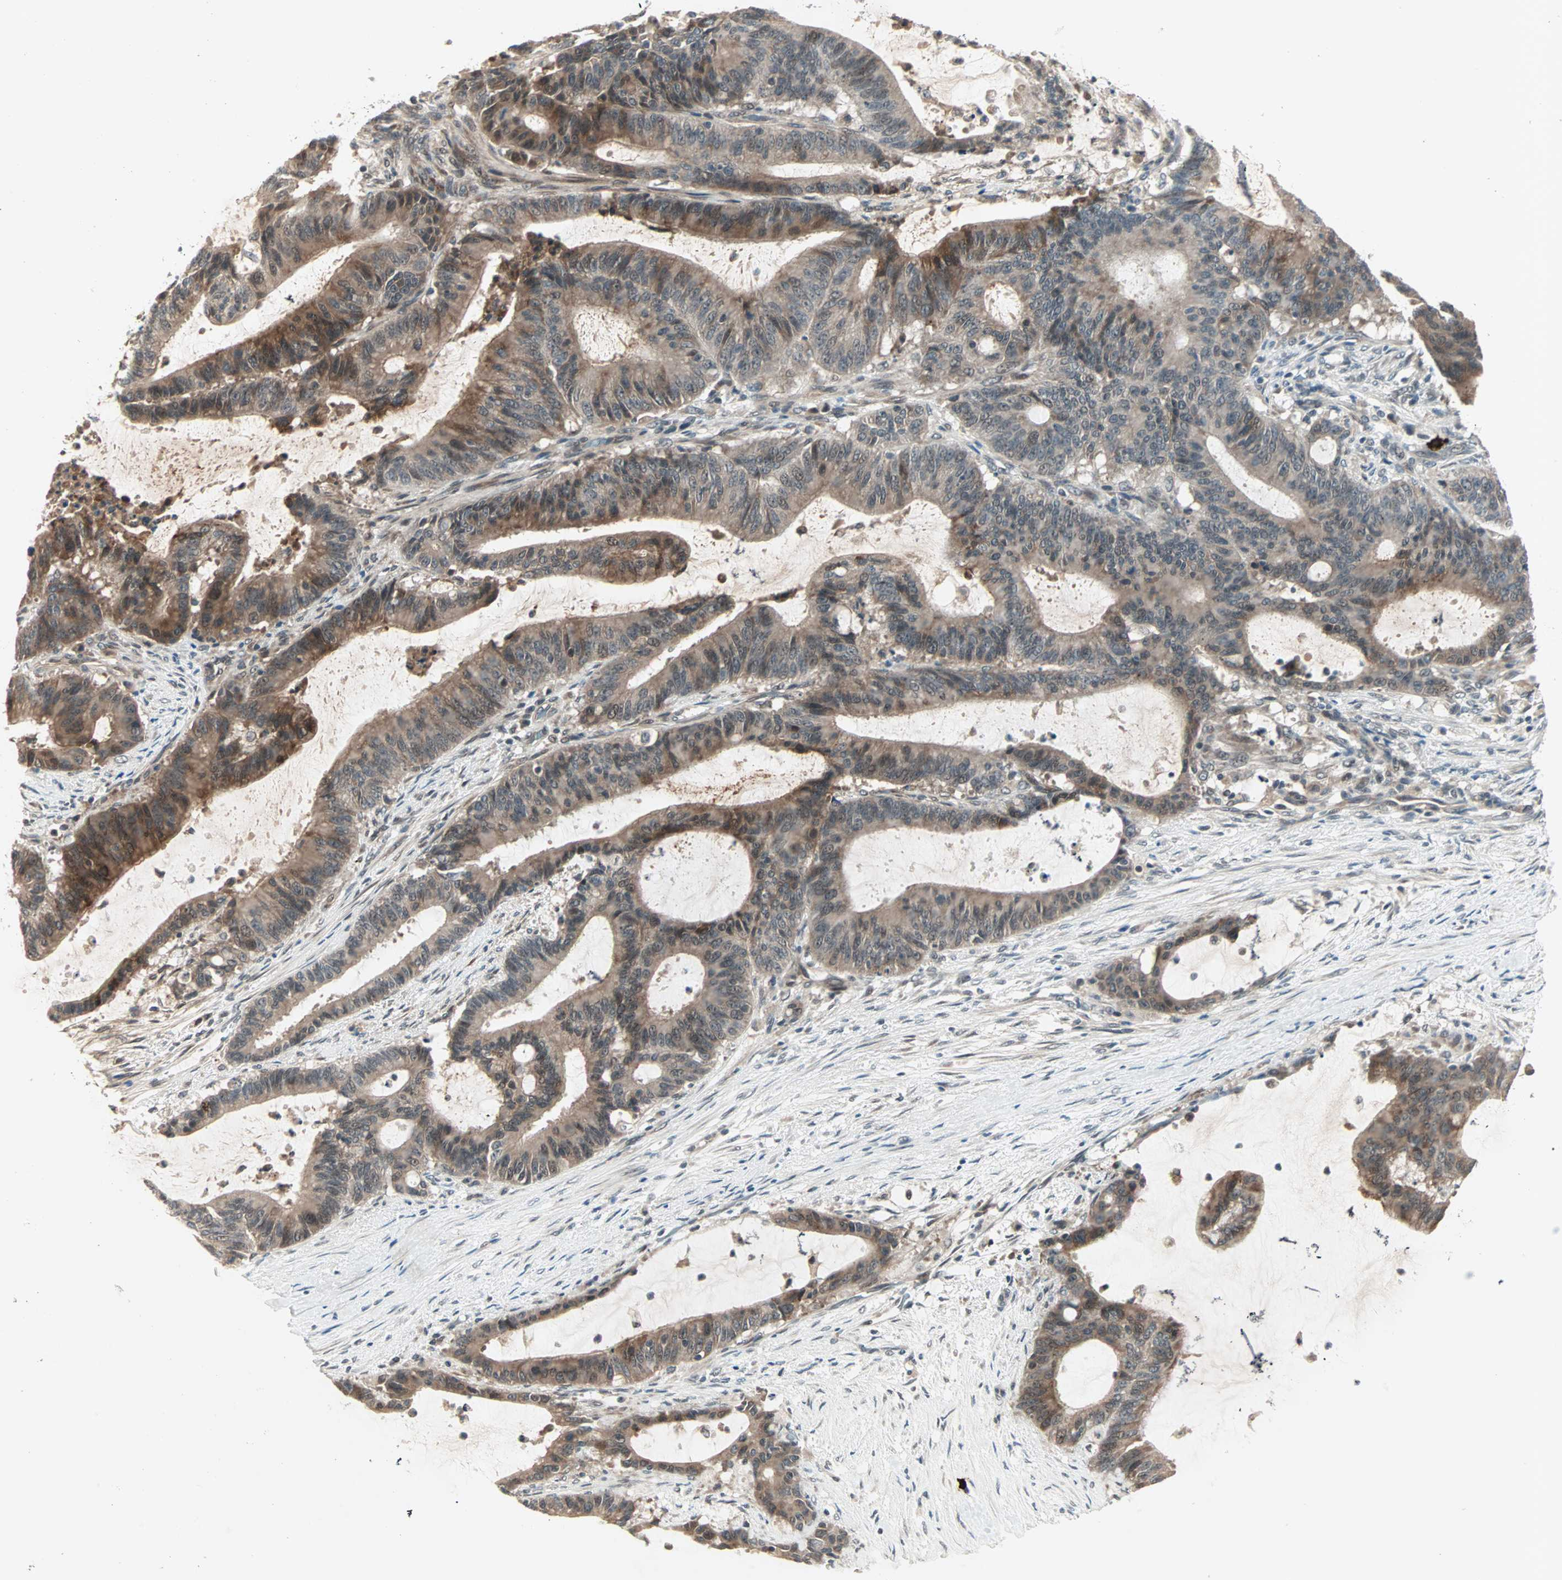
{"staining": {"intensity": "moderate", "quantity": ">75%", "location": "cytoplasmic/membranous"}, "tissue": "liver cancer", "cell_type": "Tumor cells", "image_type": "cancer", "snomed": [{"axis": "morphology", "description": "Cholangiocarcinoma"}, {"axis": "topography", "description": "Liver"}], "caption": "Liver cancer stained with a brown dye shows moderate cytoplasmic/membranous positive staining in about >75% of tumor cells.", "gene": "PGBD1", "patient": {"sex": "female", "age": 73}}